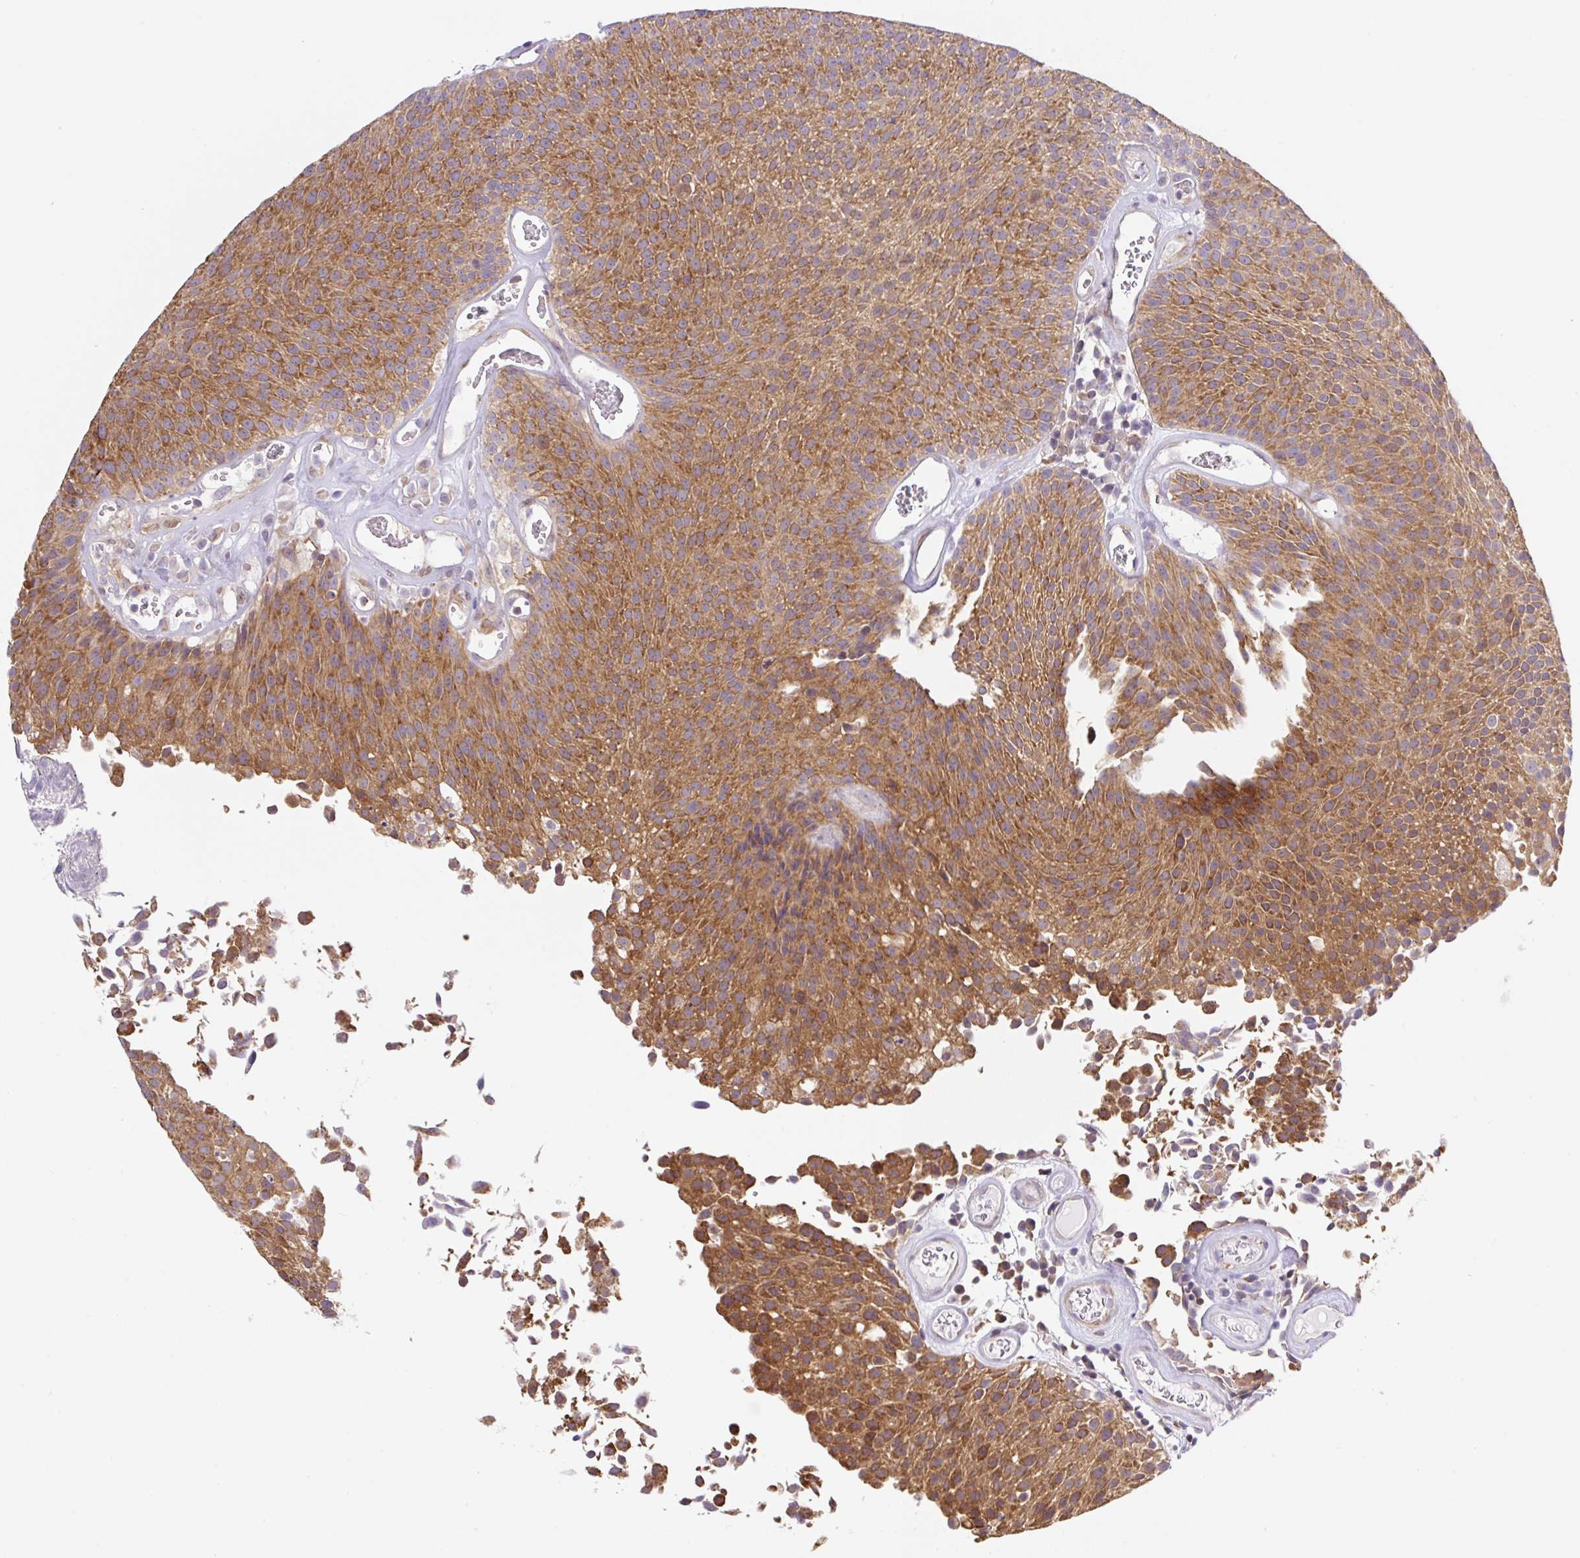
{"staining": {"intensity": "moderate", "quantity": ">75%", "location": "cytoplasmic/membranous"}, "tissue": "urothelial cancer", "cell_type": "Tumor cells", "image_type": "cancer", "snomed": [{"axis": "morphology", "description": "Urothelial carcinoma, Low grade"}, {"axis": "topography", "description": "Urinary bladder"}], "caption": "Brown immunohistochemical staining in human urothelial cancer demonstrates moderate cytoplasmic/membranous expression in about >75% of tumor cells. (DAB (3,3'-diaminobenzidine) IHC with brightfield microscopy, high magnification).", "gene": "CAMK2B", "patient": {"sex": "female", "age": 79}}